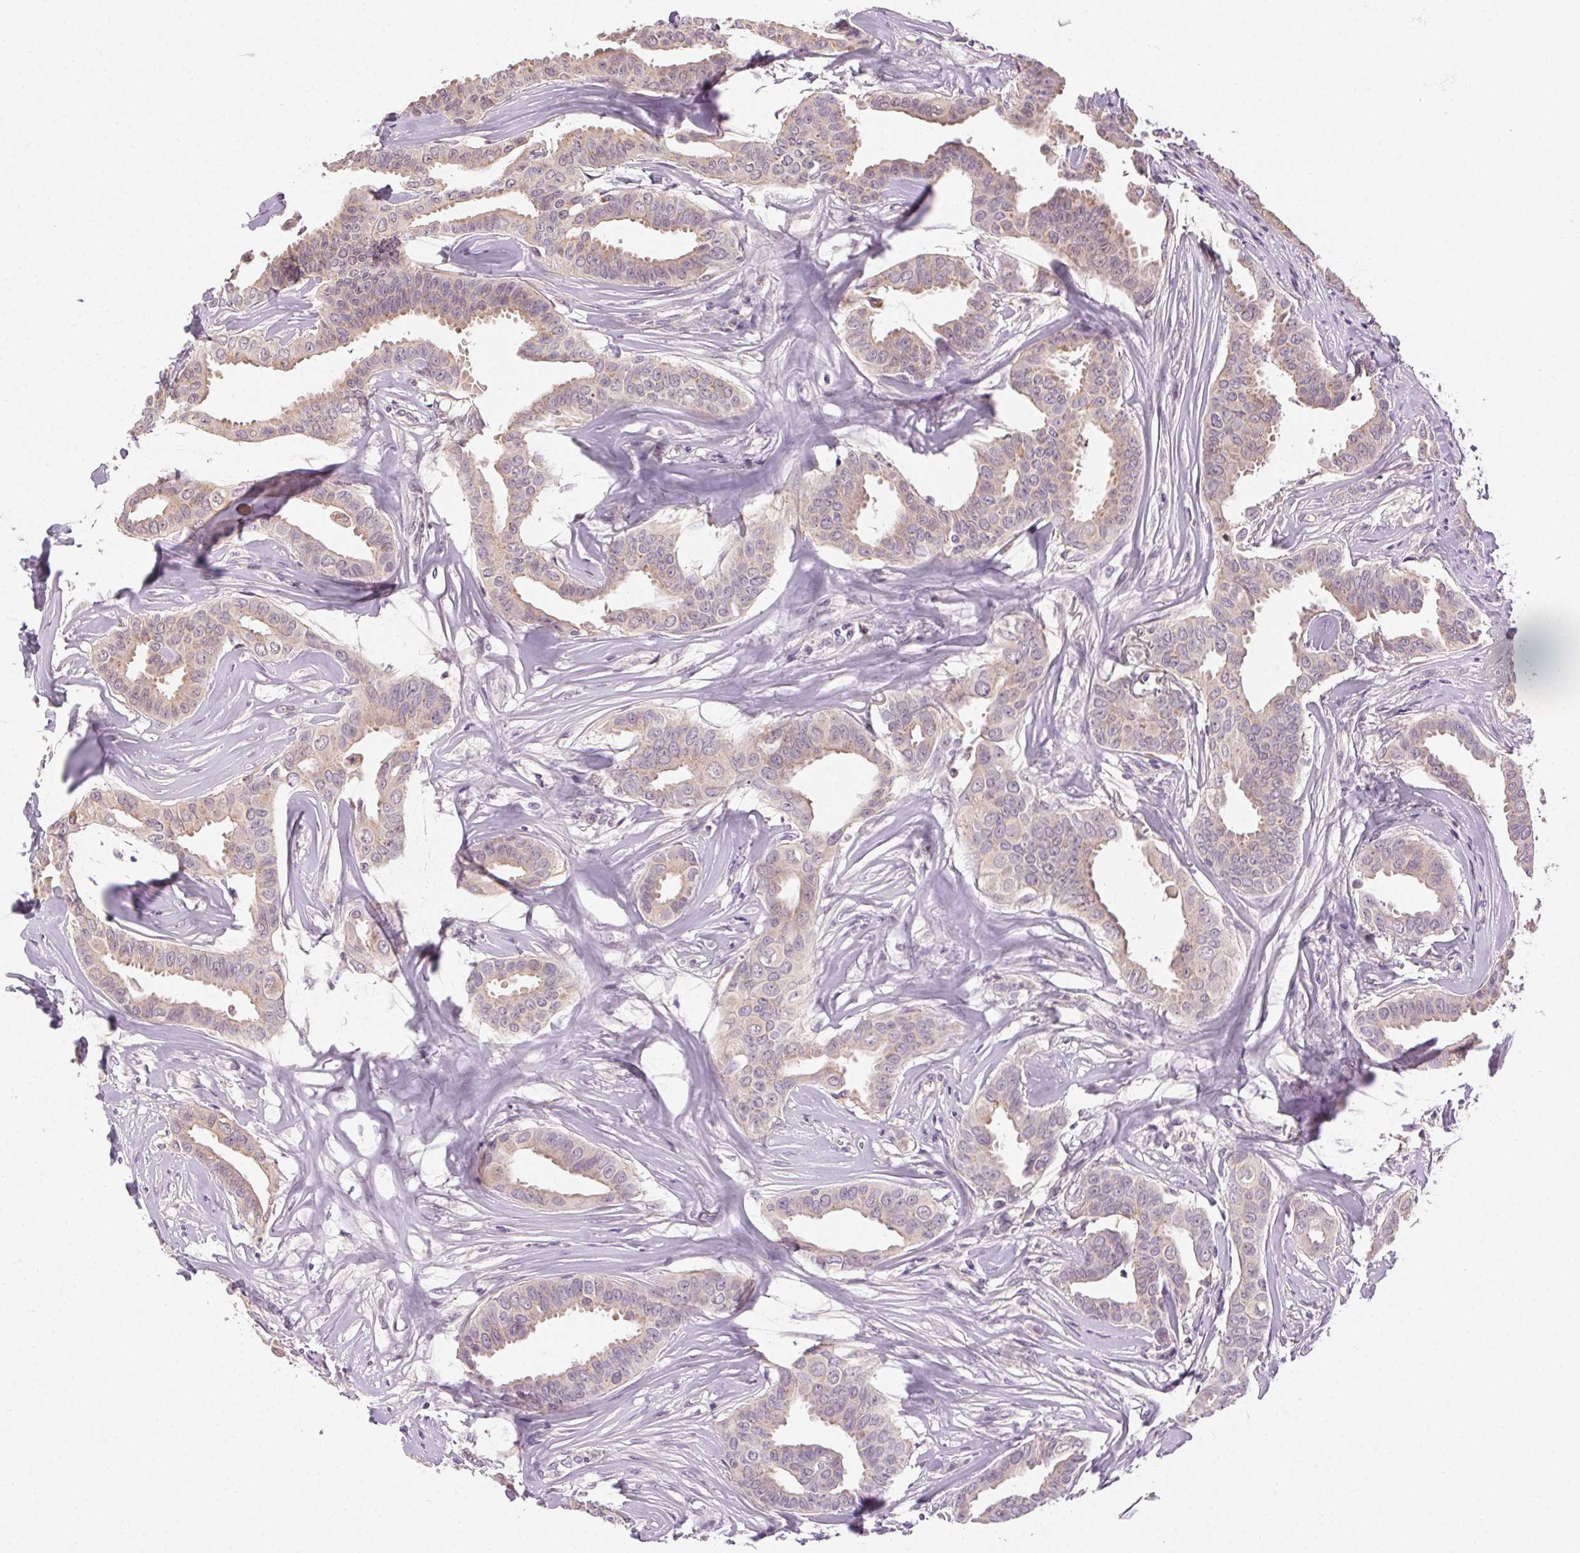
{"staining": {"intensity": "weak", "quantity": "25%-75%", "location": "cytoplasmic/membranous"}, "tissue": "breast cancer", "cell_type": "Tumor cells", "image_type": "cancer", "snomed": [{"axis": "morphology", "description": "Duct carcinoma"}, {"axis": "topography", "description": "Breast"}], "caption": "Invasive ductal carcinoma (breast) tissue displays weak cytoplasmic/membranous expression in about 25%-75% of tumor cells", "gene": "ATP1B3", "patient": {"sex": "female", "age": 45}}